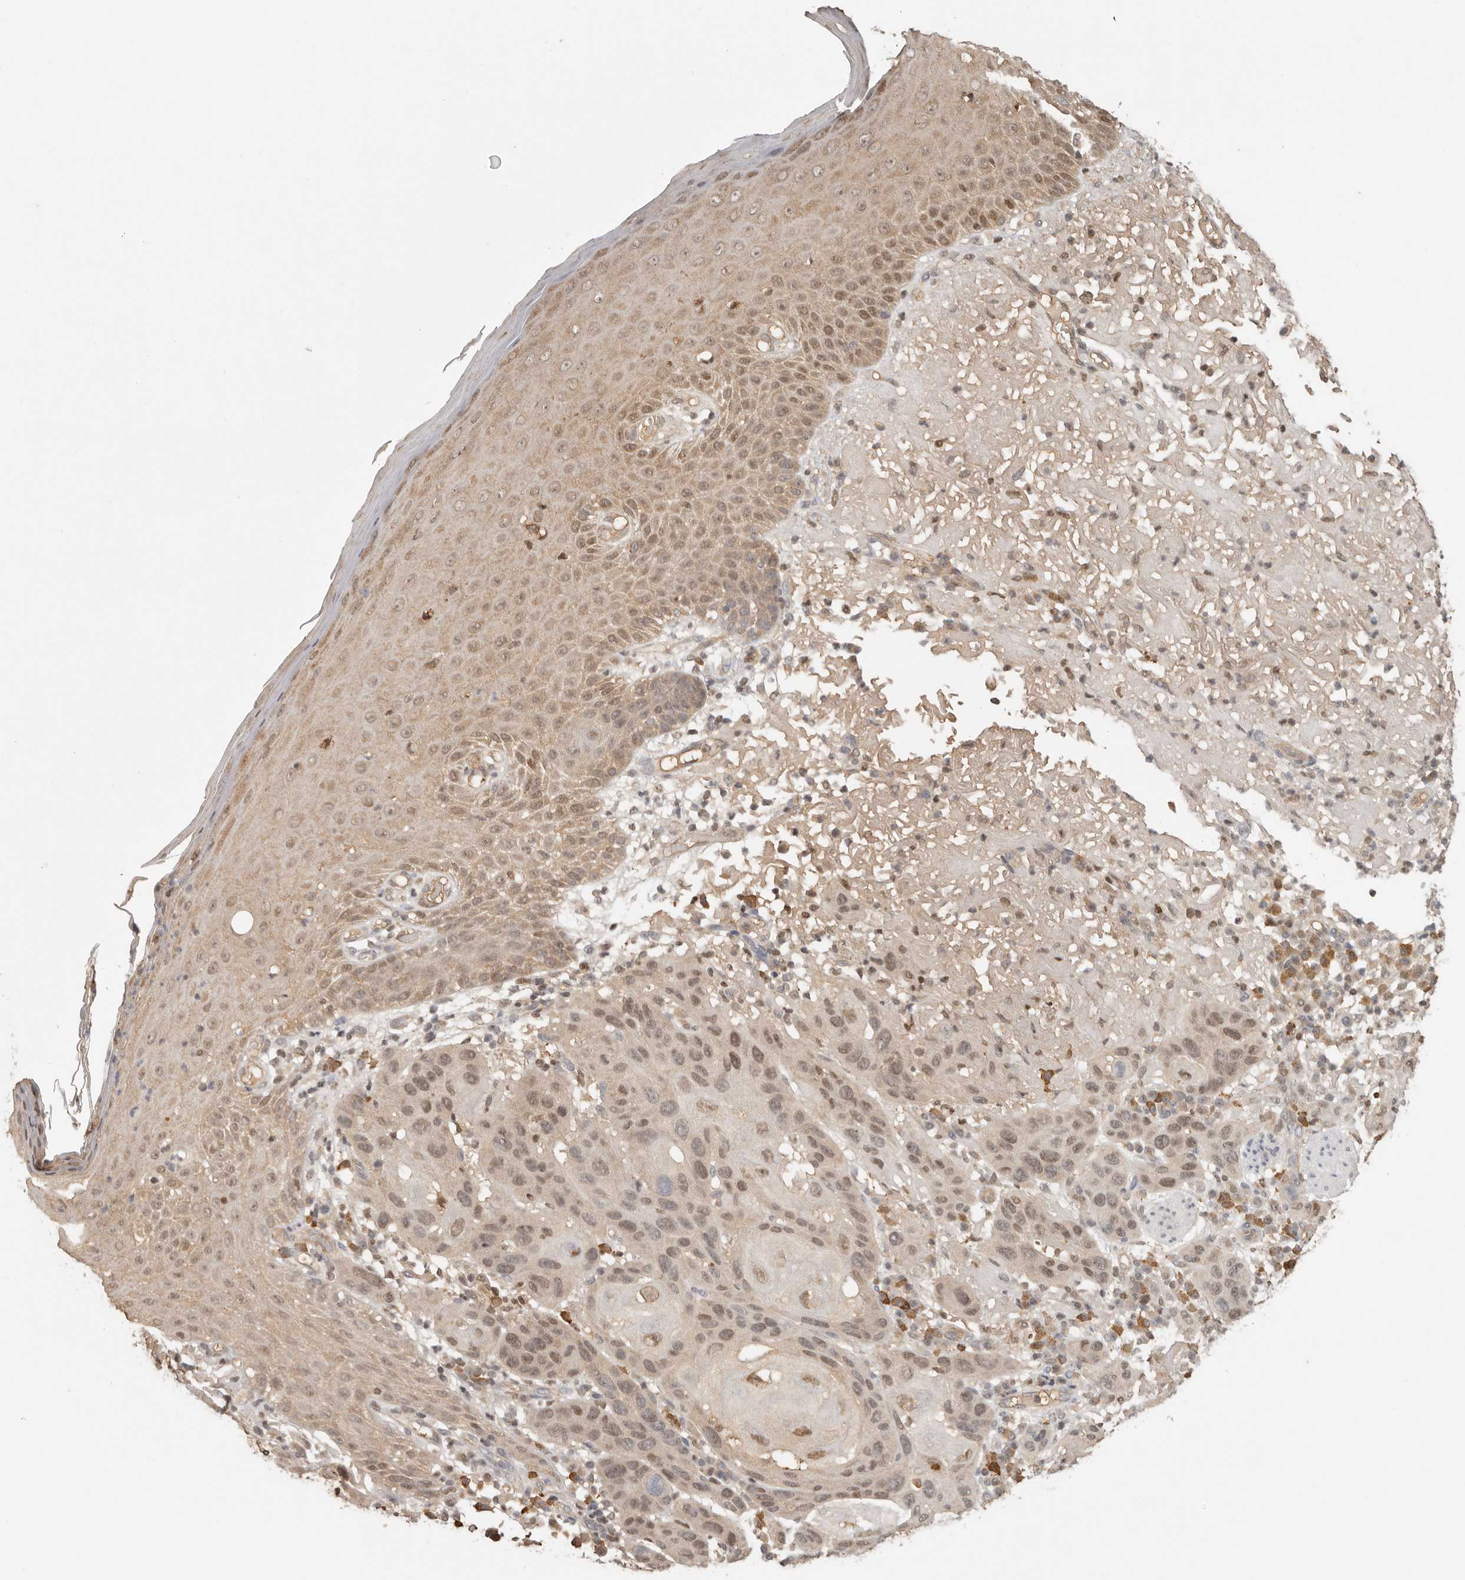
{"staining": {"intensity": "weak", "quantity": "25%-75%", "location": "nuclear"}, "tissue": "skin cancer", "cell_type": "Tumor cells", "image_type": "cancer", "snomed": [{"axis": "morphology", "description": "Normal tissue, NOS"}, {"axis": "morphology", "description": "Squamous cell carcinoma, NOS"}, {"axis": "topography", "description": "Skin"}], "caption": "Immunohistochemical staining of human skin cancer shows low levels of weak nuclear staining in approximately 25%-75% of tumor cells.", "gene": "PSMA5", "patient": {"sex": "female", "age": 96}}